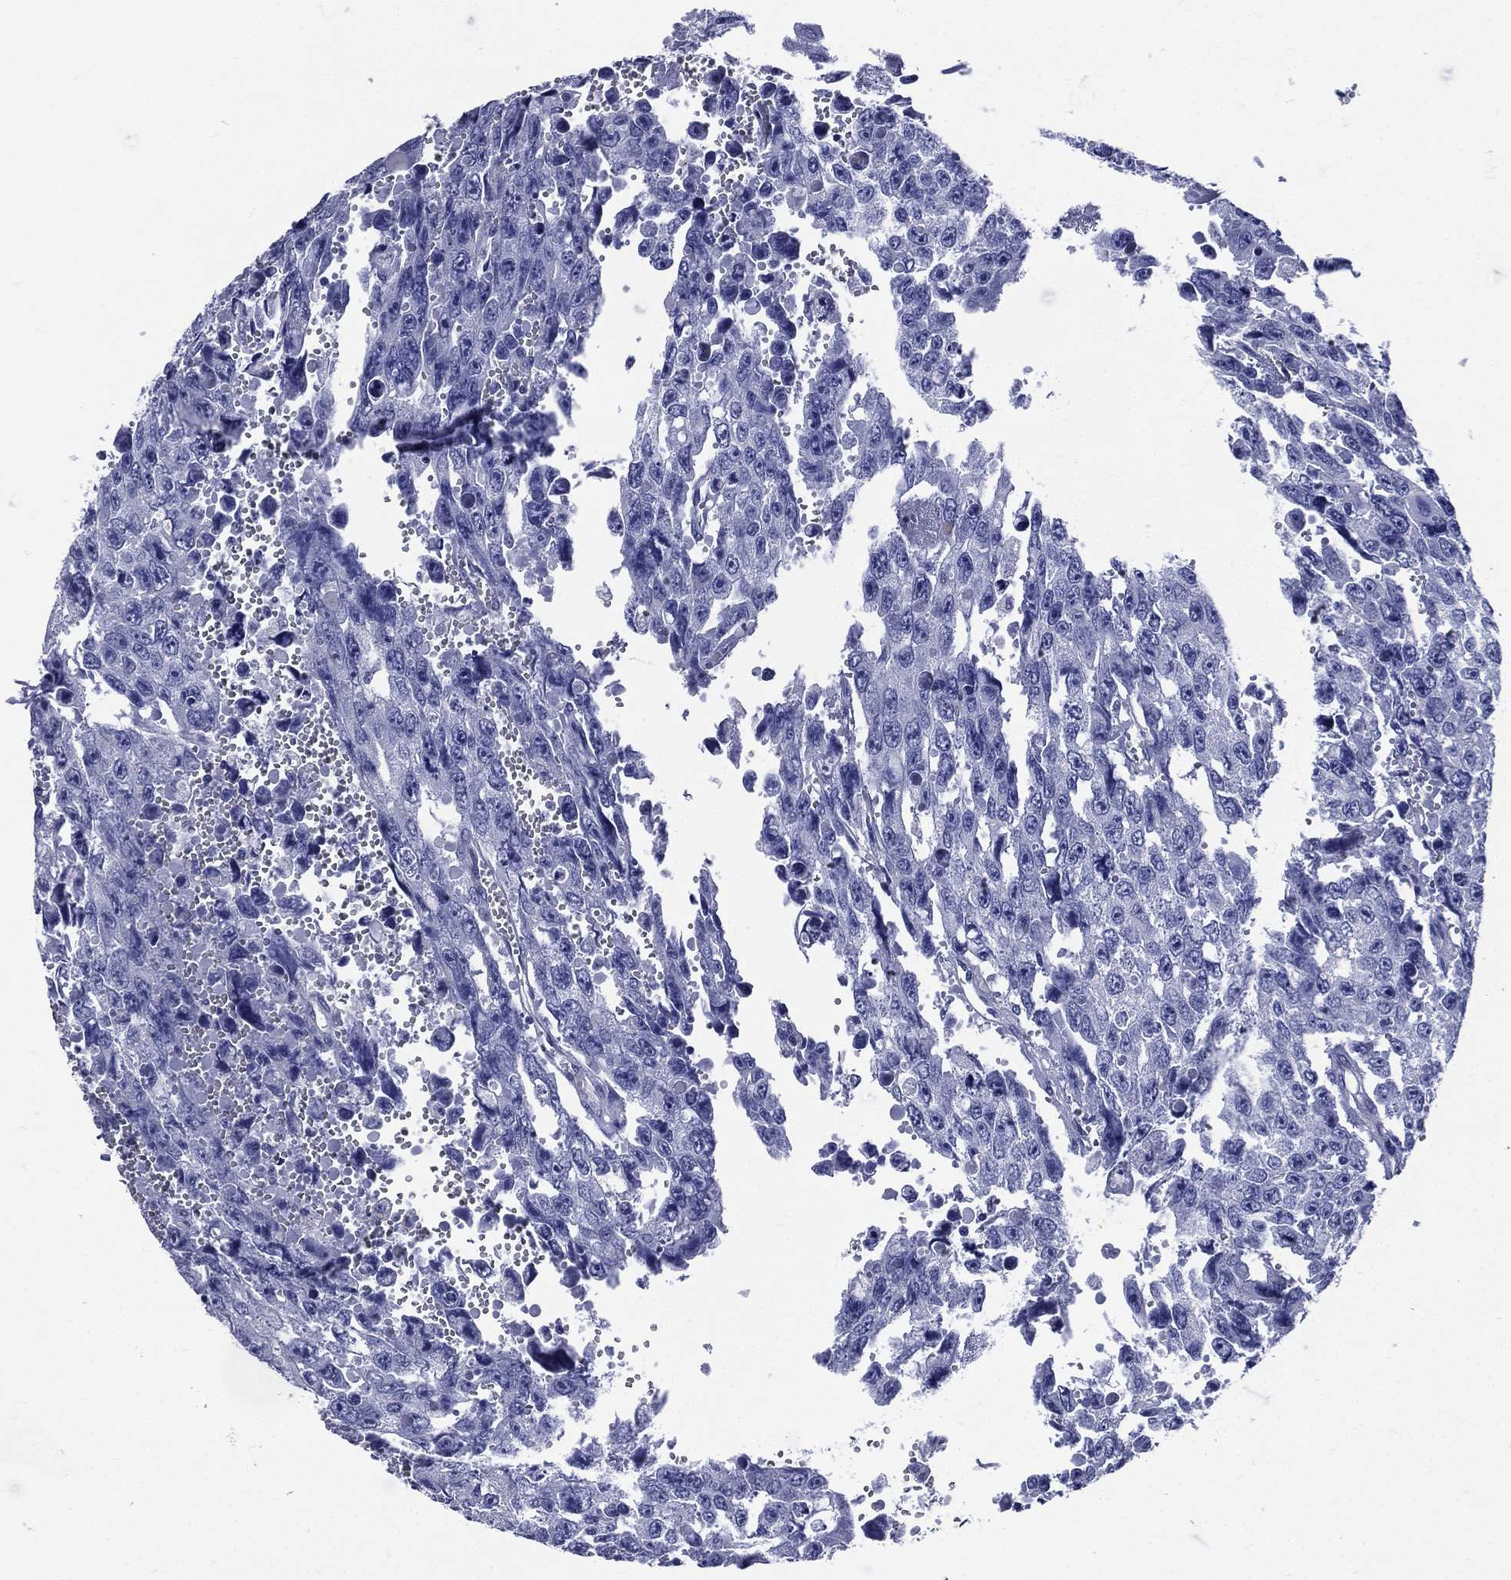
{"staining": {"intensity": "negative", "quantity": "none", "location": "none"}, "tissue": "testis cancer", "cell_type": "Tumor cells", "image_type": "cancer", "snomed": [{"axis": "morphology", "description": "Seminoma, NOS"}, {"axis": "topography", "description": "Testis"}], "caption": "This is a photomicrograph of immunohistochemistry staining of seminoma (testis), which shows no expression in tumor cells.", "gene": "DPYS", "patient": {"sex": "male", "age": 26}}